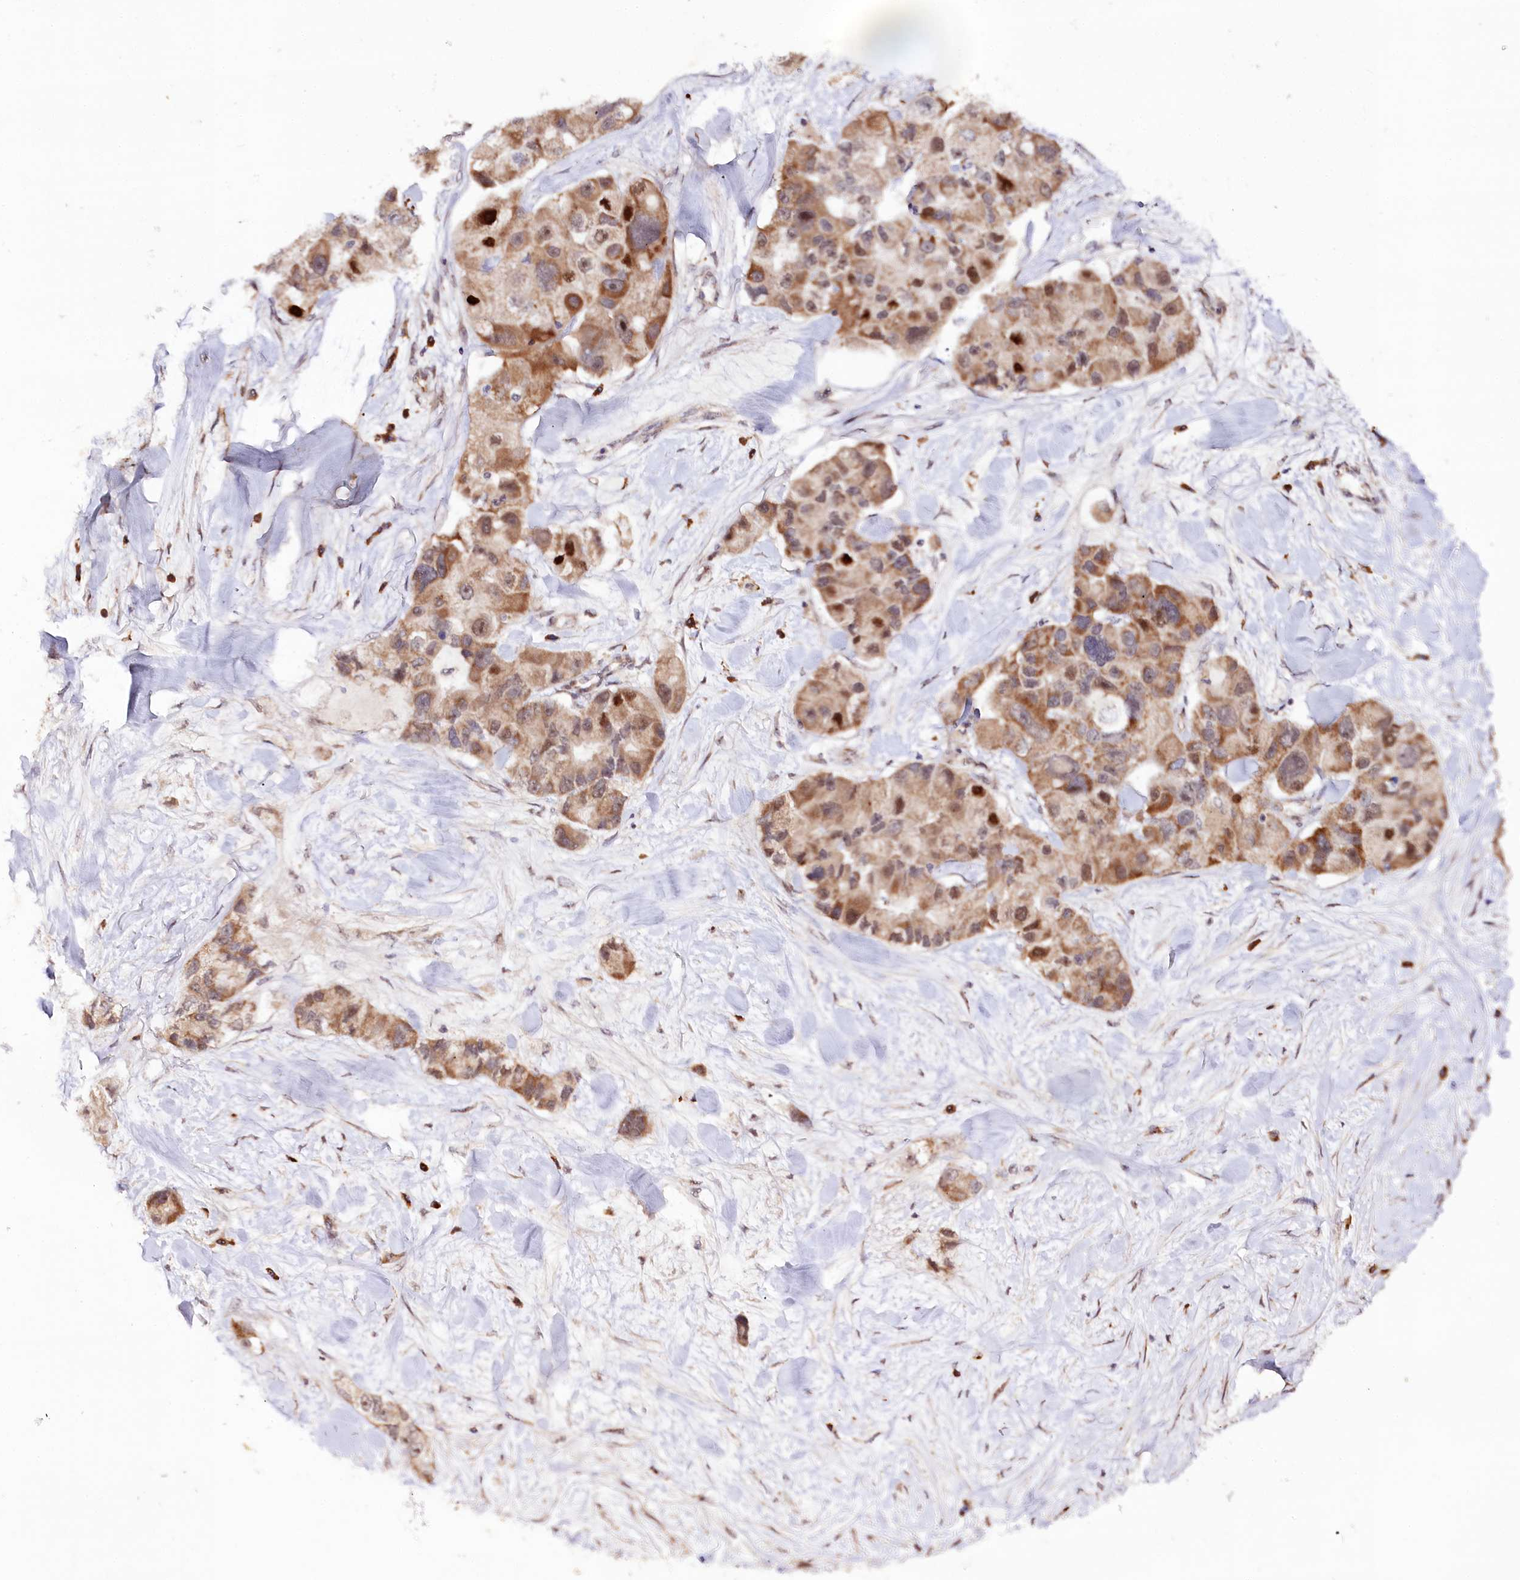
{"staining": {"intensity": "moderate", "quantity": ">75%", "location": "cytoplasmic/membranous"}, "tissue": "lung cancer", "cell_type": "Tumor cells", "image_type": "cancer", "snomed": [{"axis": "morphology", "description": "Adenocarcinoma, NOS"}, {"axis": "topography", "description": "Lung"}], "caption": "Tumor cells reveal medium levels of moderate cytoplasmic/membranous expression in approximately >75% of cells in human lung cancer (adenocarcinoma). (DAB (3,3'-diaminobenzidine) IHC with brightfield microscopy, high magnification).", "gene": "DMP1", "patient": {"sex": "female", "age": 54}}